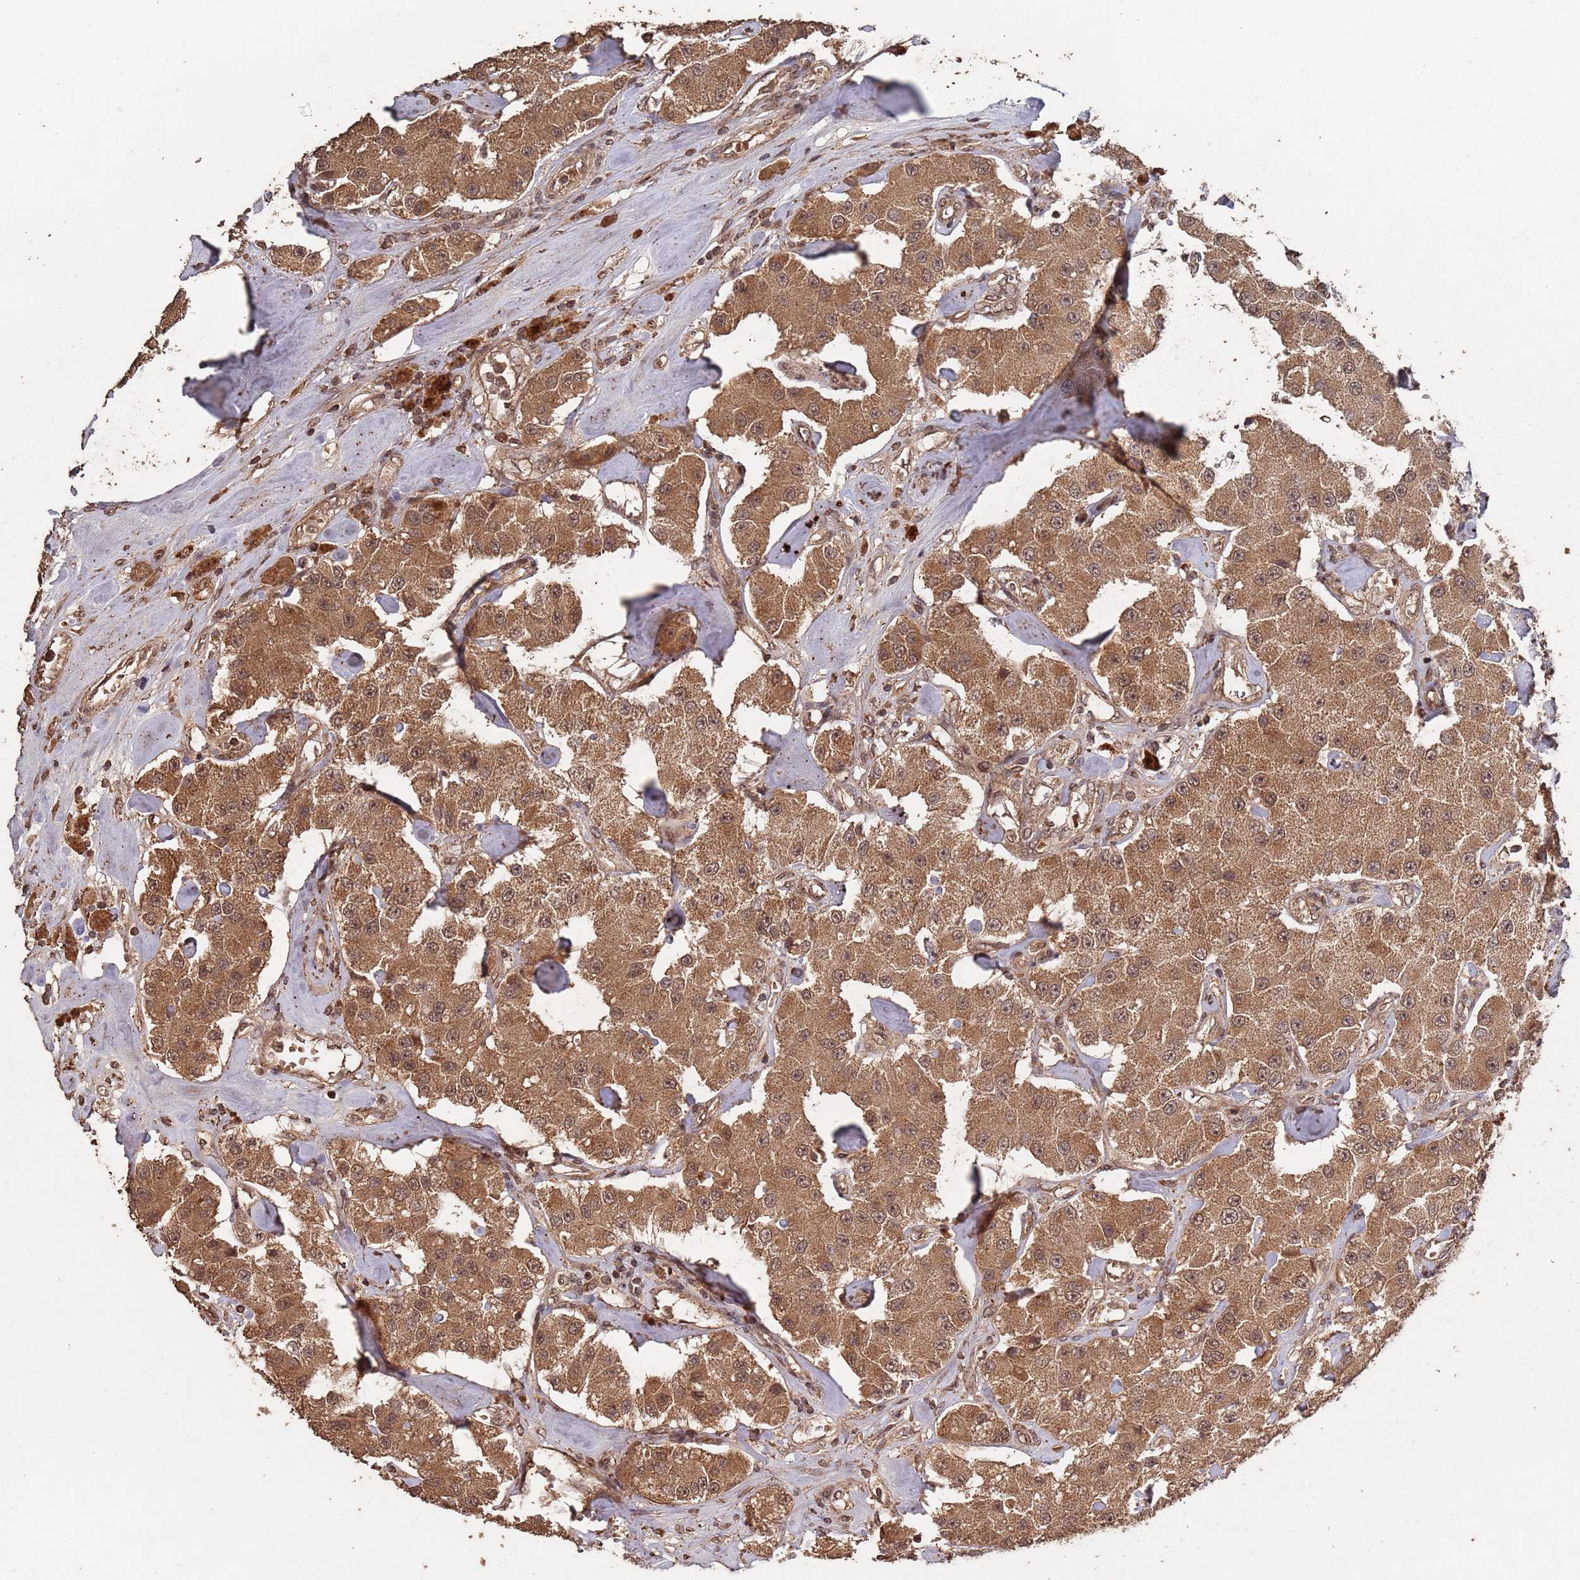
{"staining": {"intensity": "moderate", "quantity": ">75%", "location": "cytoplasmic/membranous,nuclear"}, "tissue": "carcinoid", "cell_type": "Tumor cells", "image_type": "cancer", "snomed": [{"axis": "morphology", "description": "Carcinoid, malignant, NOS"}, {"axis": "topography", "description": "Pancreas"}], "caption": "This photomicrograph reveals immunohistochemistry (IHC) staining of carcinoid, with medium moderate cytoplasmic/membranous and nuclear expression in approximately >75% of tumor cells.", "gene": "FRAT1", "patient": {"sex": "male", "age": 41}}